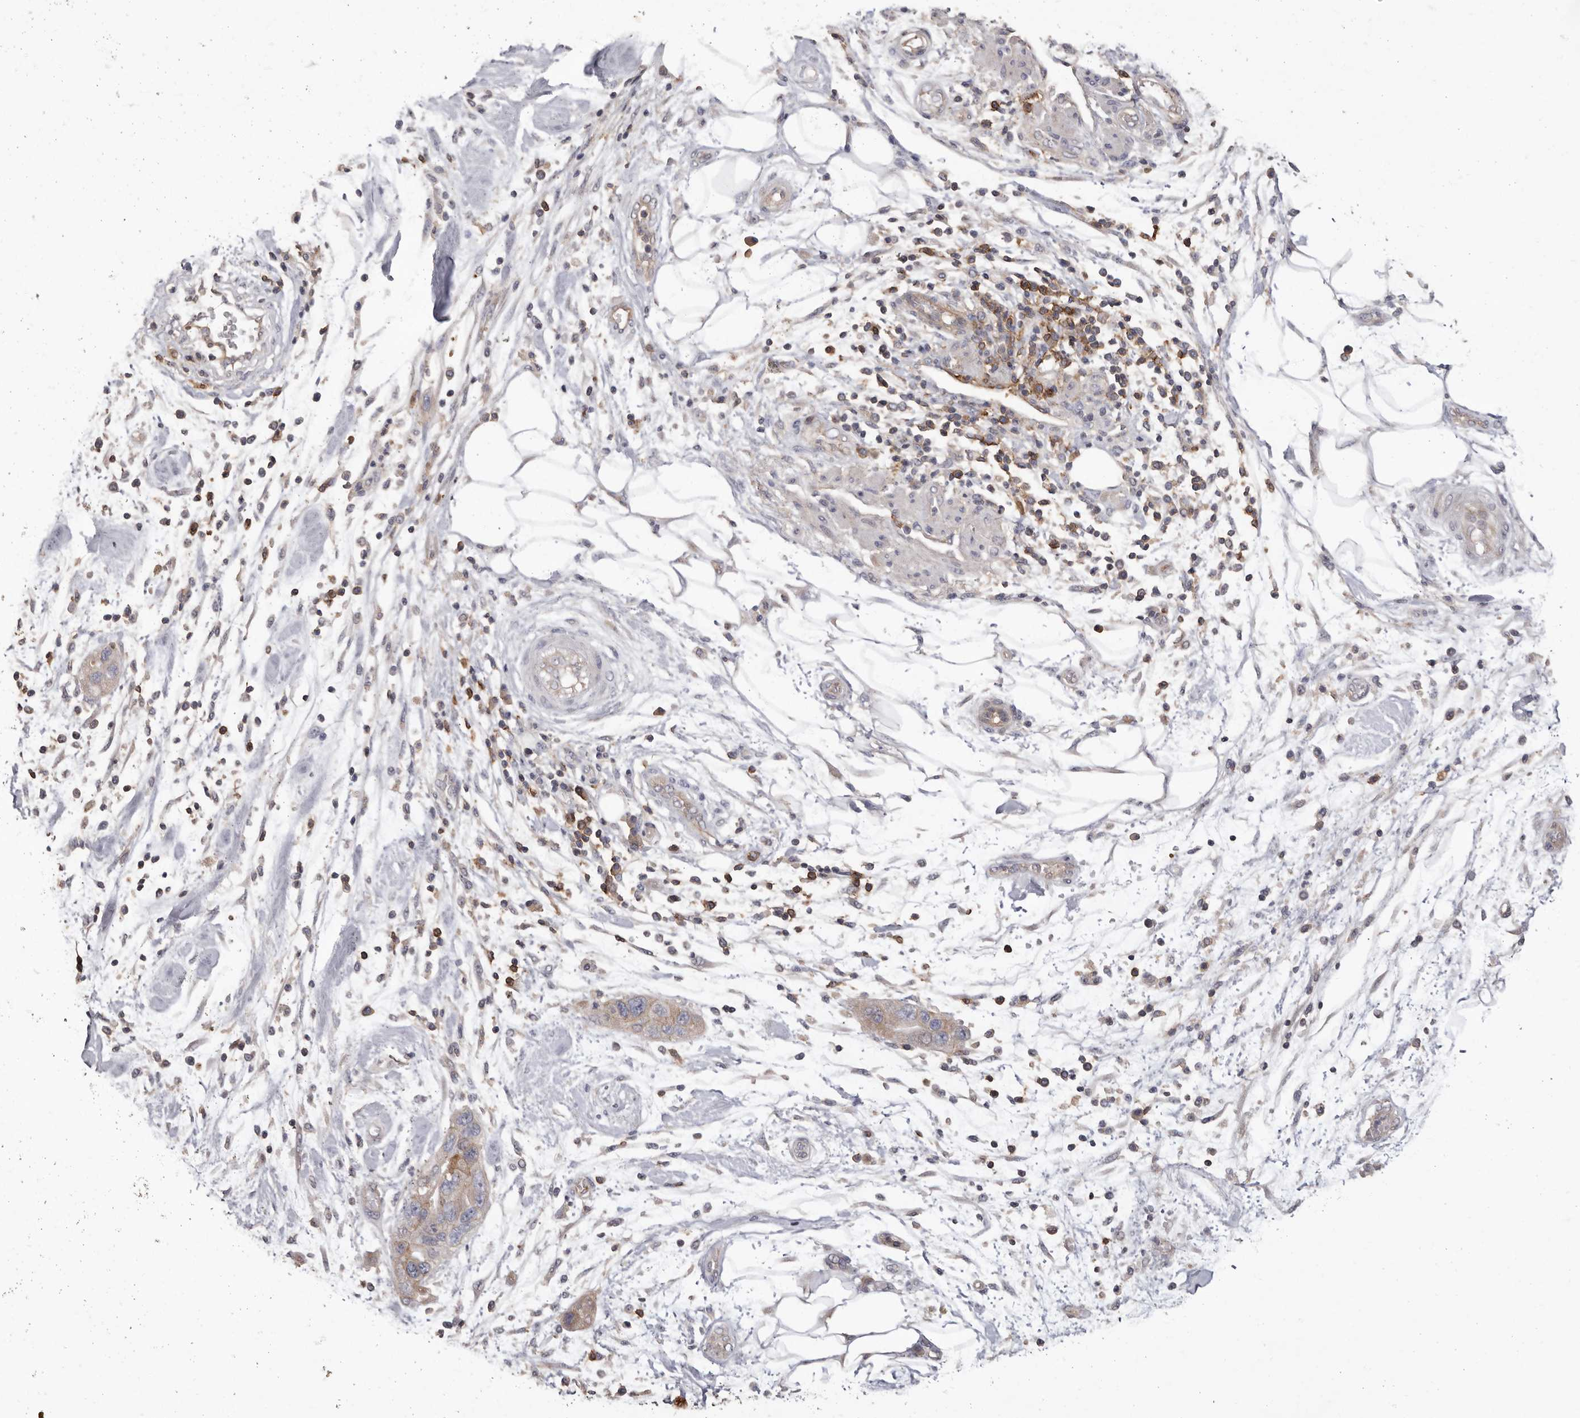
{"staining": {"intensity": "weak", "quantity": "25%-75%", "location": "cytoplasmic/membranous"}, "tissue": "pancreatic cancer", "cell_type": "Tumor cells", "image_type": "cancer", "snomed": [{"axis": "morphology", "description": "Normal tissue, NOS"}, {"axis": "morphology", "description": "Adenocarcinoma, NOS"}, {"axis": "topography", "description": "Pancreas"}], "caption": "An image of human pancreatic adenocarcinoma stained for a protein displays weak cytoplasmic/membranous brown staining in tumor cells.", "gene": "MMACHC", "patient": {"sex": "female", "age": 71}}